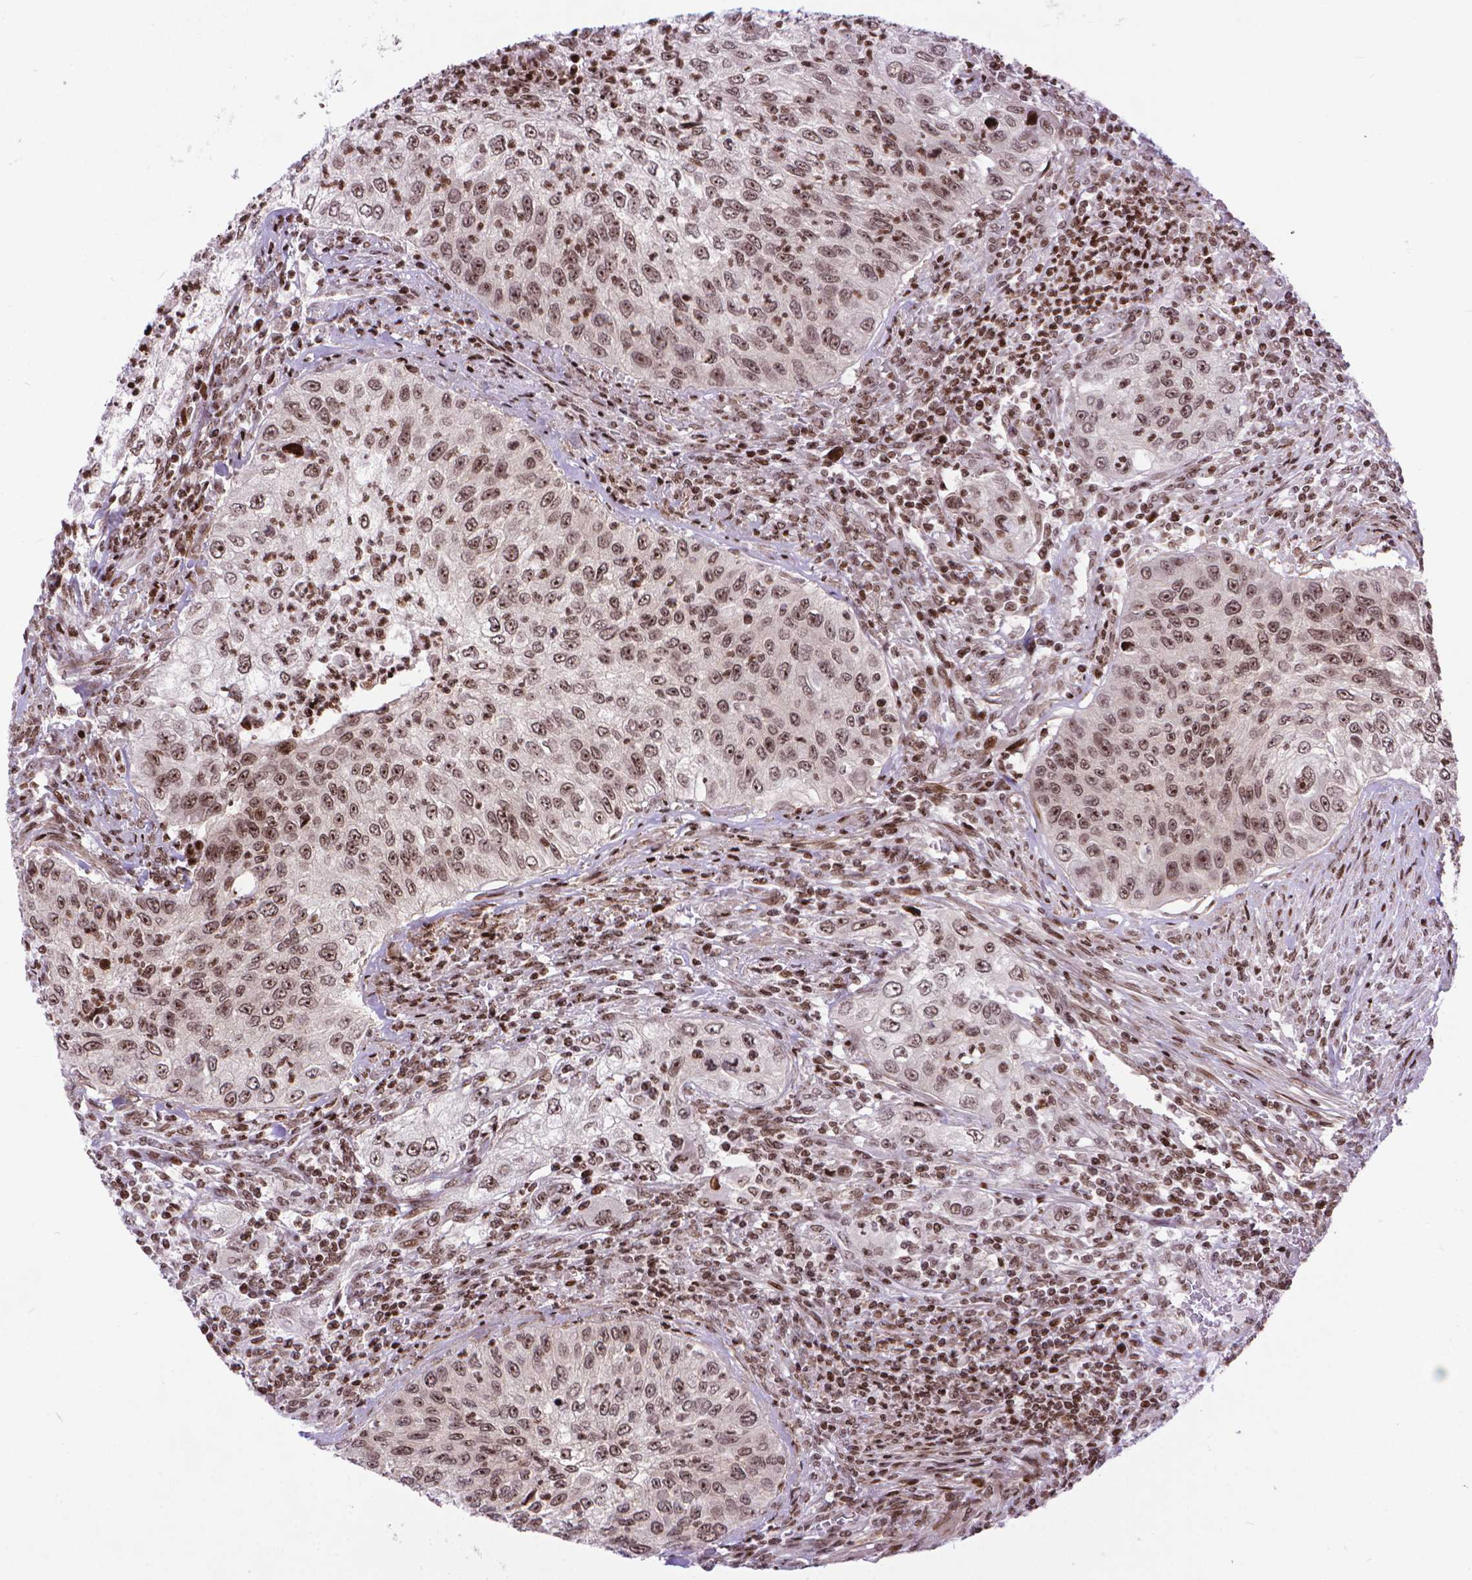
{"staining": {"intensity": "weak", "quantity": ">75%", "location": "nuclear"}, "tissue": "urothelial cancer", "cell_type": "Tumor cells", "image_type": "cancer", "snomed": [{"axis": "morphology", "description": "Urothelial carcinoma, High grade"}, {"axis": "topography", "description": "Urinary bladder"}], "caption": "DAB immunohistochemical staining of human urothelial cancer reveals weak nuclear protein expression in approximately >75% of tumor cells.", "gene": "AMER1", "patient": {"sex": "female", "age": 60}}